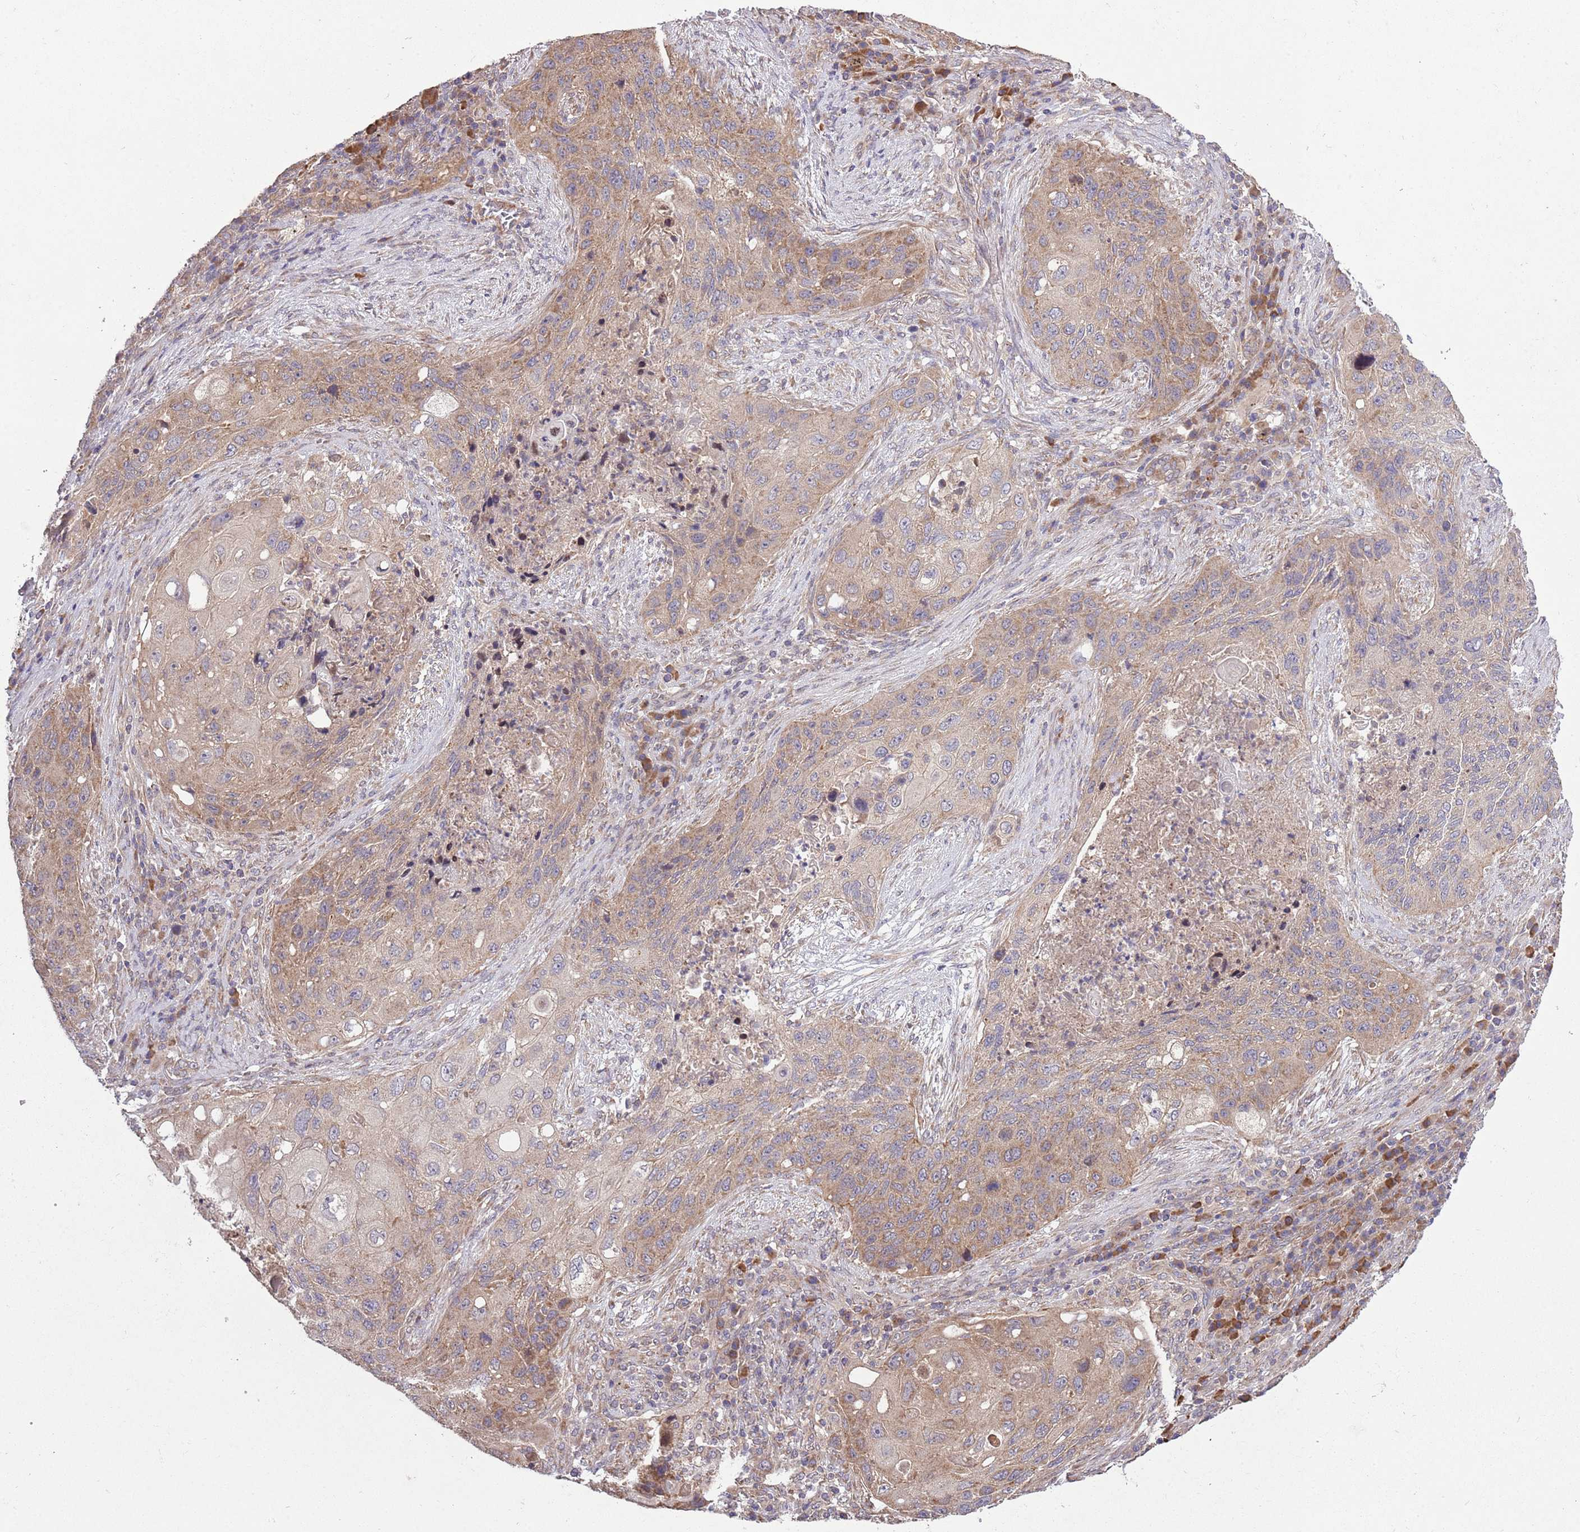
{"staining": {"intensity": "moderate", "quantity": "25%-75%", "location": "cytoplasmic/membranous"}, "tissue": "lung cancer", "cell_type": "Tumor cells", "image_type": "cancer", "snomed": [{"axis": "morphology", "description": "Squamous cell carcinoma, NOS"}, {"axis": "topography", "description": "Lung"}], "caption": "Protein staining of squamous cell carcinoma (lung) tissue displays moderate cytoplasmic/membranous staining in about 25%-75% of tumor cells.", "gene": "MFNG", "patient": {"sex": "female", "age": 63}}